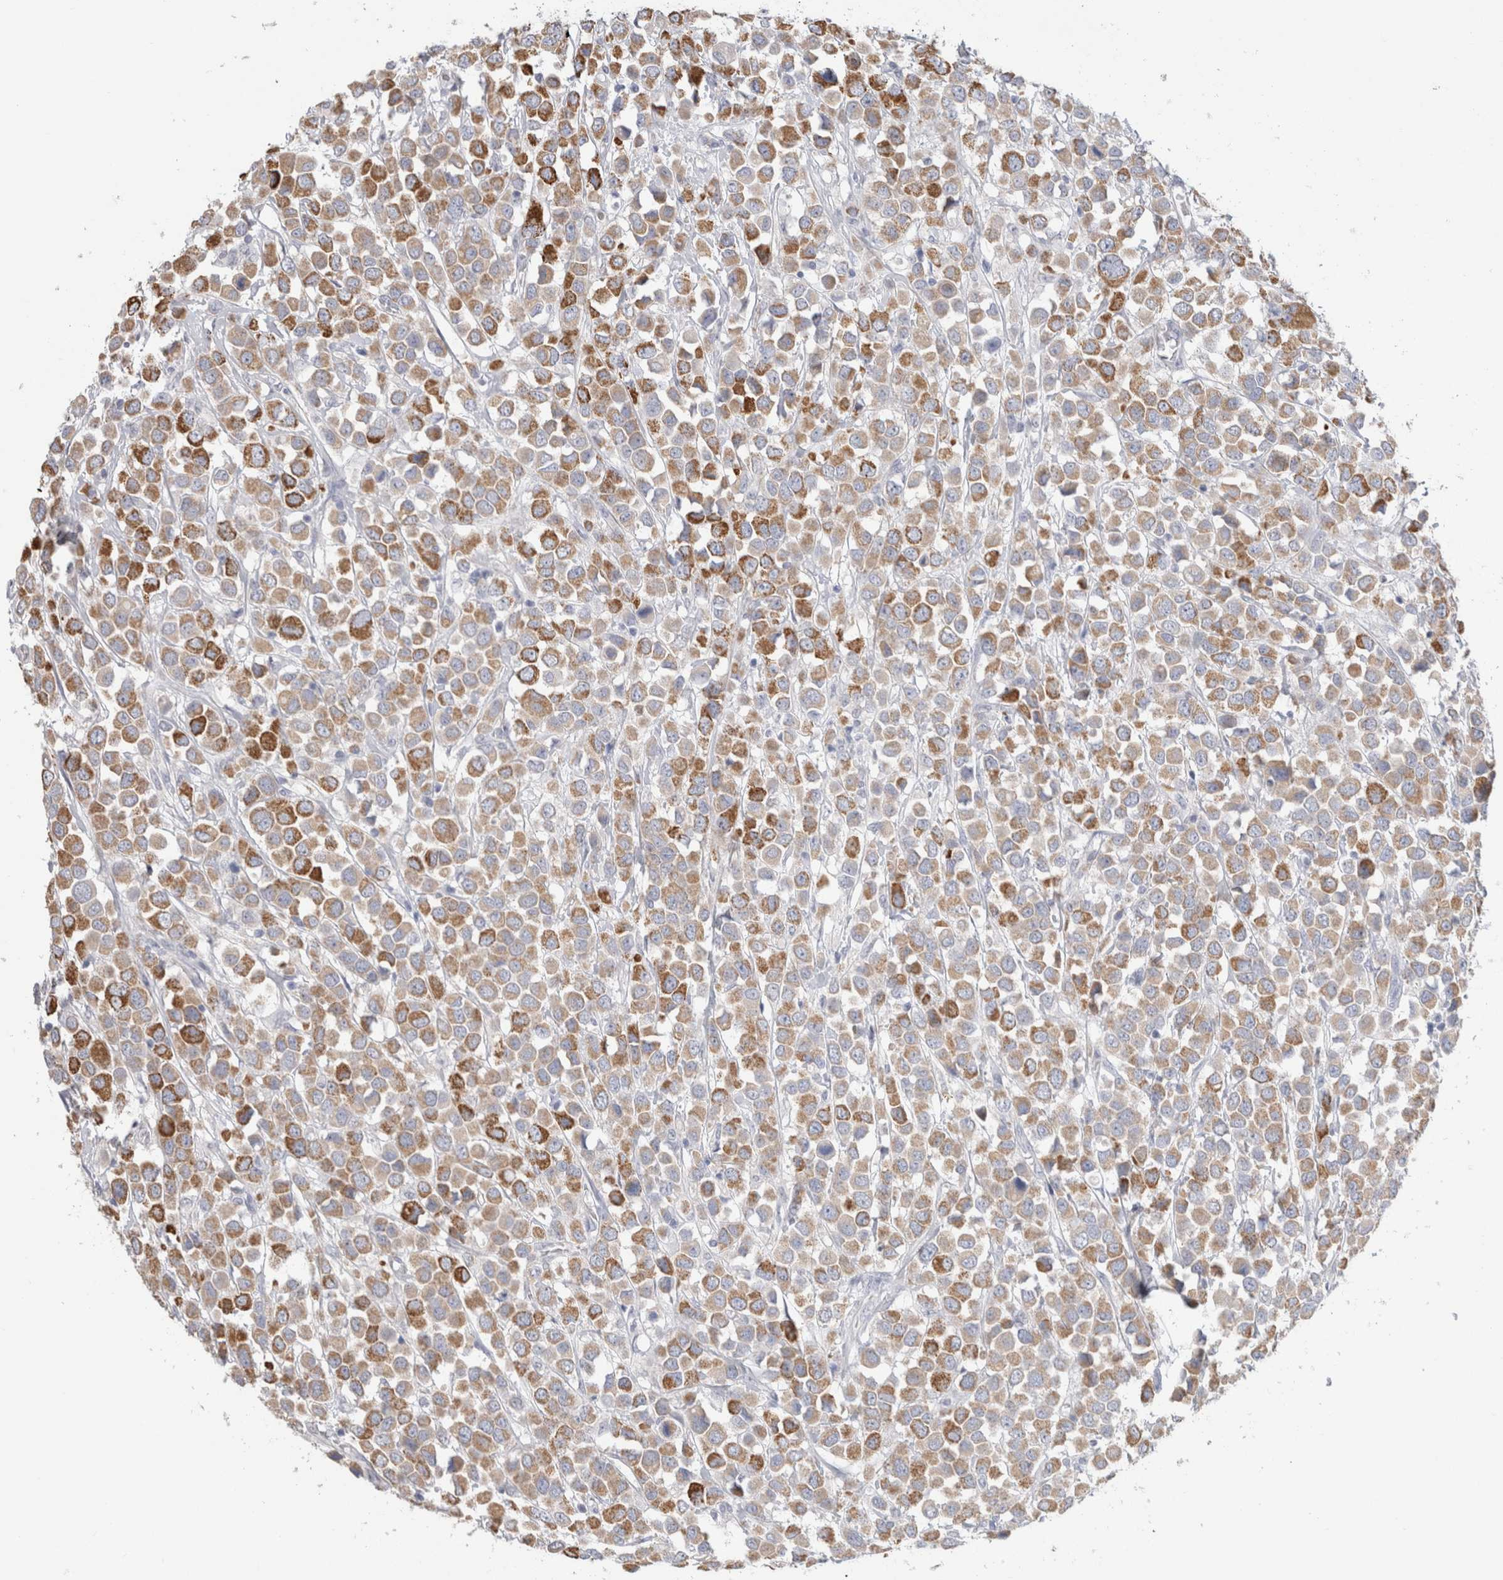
{"staining": {"intensity": "moderate", "quantity": ">75%", "location": "cytoplasmic/membranous"}, "tissue": "breast cancer", "cell_type": "Tumor cells", "image_type": "cancer", "snomed": [{"axis": "morphology", "description": "Duct carcinoma"}, {"axis": "topography", "description": "Breast"}], "caption": "IHC image of neoplastic tissue: human breast cancer stained using immunohistochemistry (IHC) shows medium levels of moderate protein expression localized specifically in the cytoplasmic/membranous of tumor cells, appearing as a cytoplasmic/membranous brown color.", "gene": "NDOR1", "patient": {"sex": "female", "age": 61}}